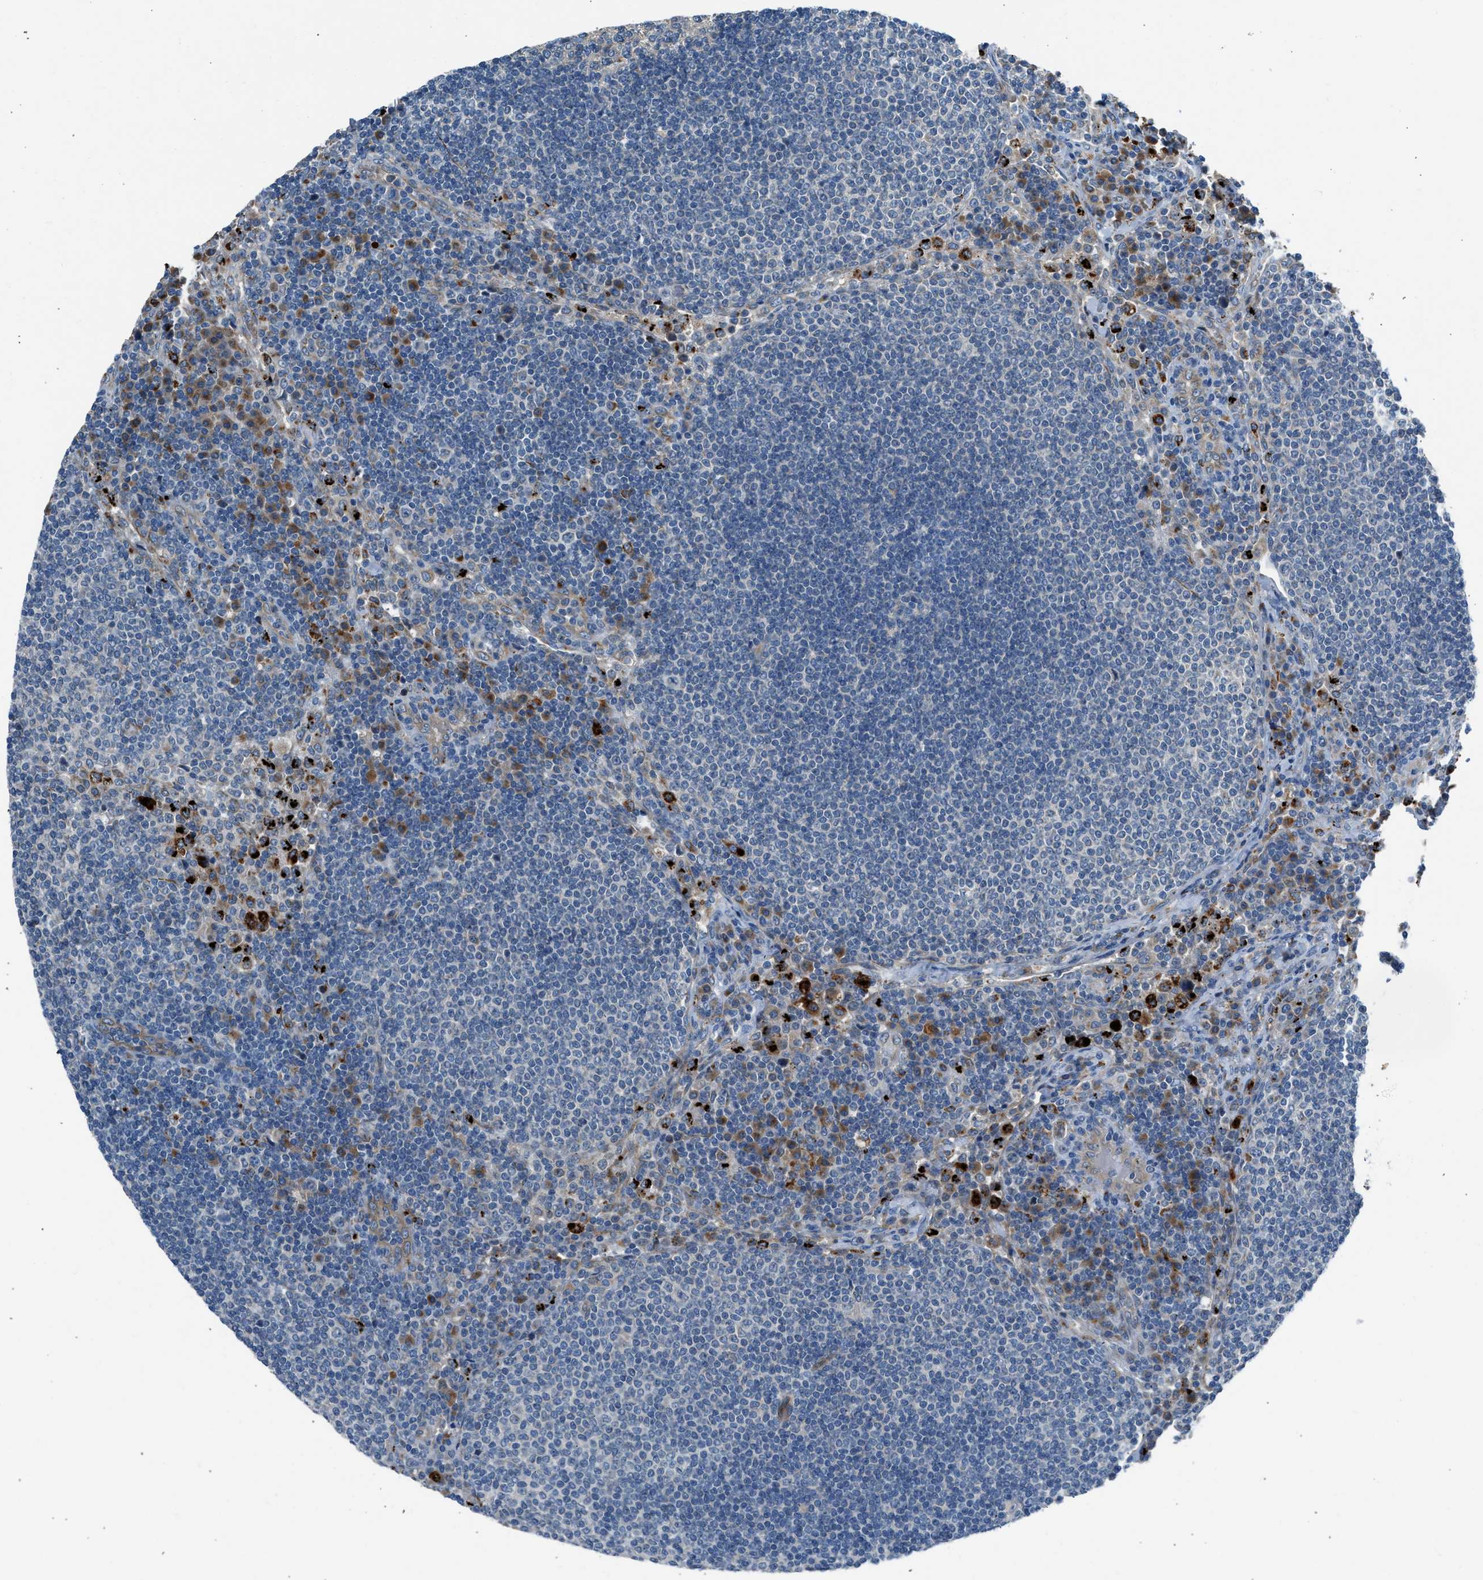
{"staining": {"intensity": "weak", "quantity": "<25%", "location": "cytoplasmic/membranous"}, "tissue": "lymph node", "cell_type": "Germinal center cells", "image_type": "normal", "snomed": [{"axis": "morphology", "description": "Normal tissue, NOS"}, {"axis": "topography", "description": "Lymph node"}], "caption": "The histopathology image reveals no staining of germinal center cells in normal lymph node. Nuclei are stained in blue.", "gene": "LMBR1", "patient": {"sex": "female", "age": 53}}